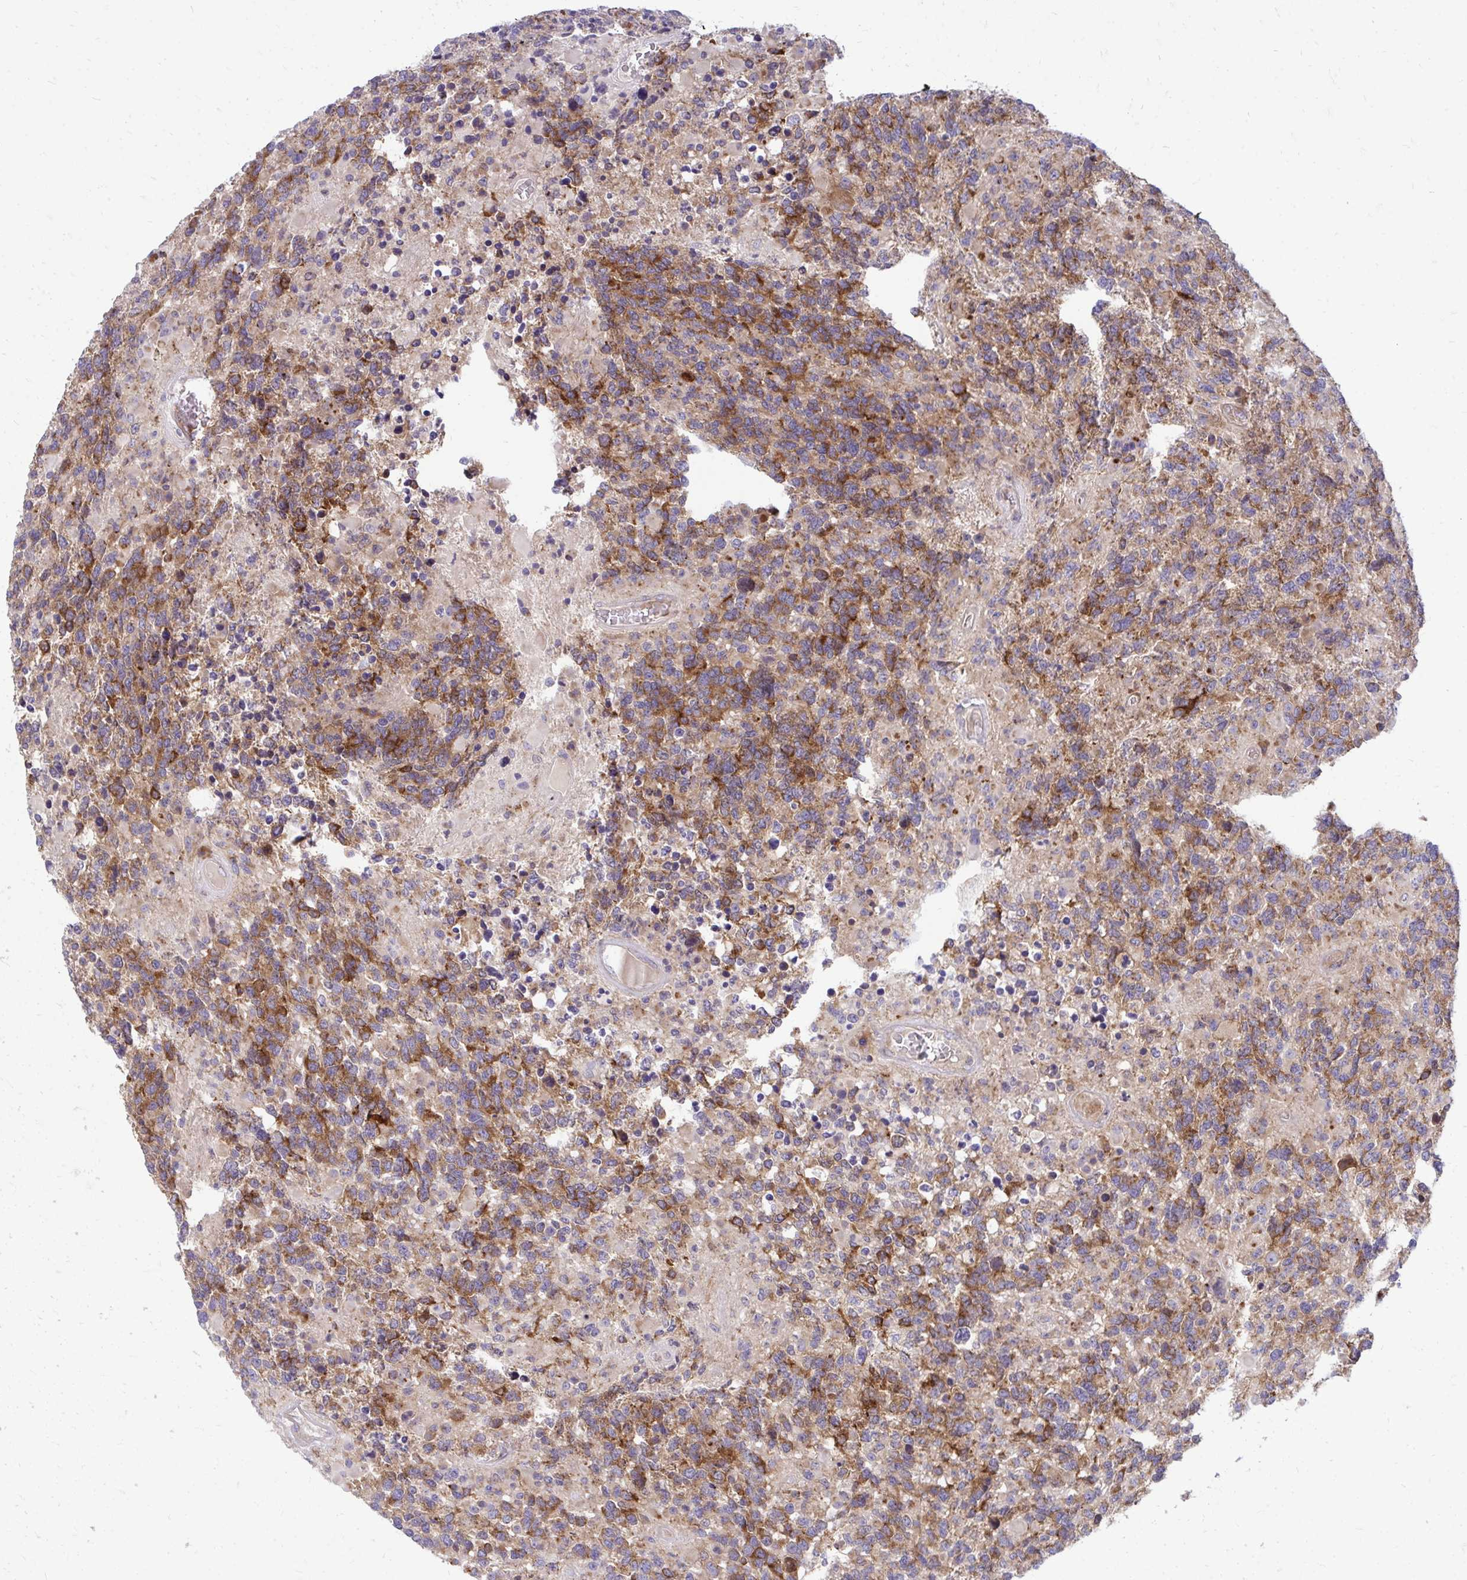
{"staining": {"intensity": "moderate", "quantity": ">75%", "location": "cytoplasmic/membranous"}, "tissue": "glioma", "cell_type": "Tumor cells", "image_type": "cancer", "snomed": [{"axis": "morphology", "description": "Glioma, malignant, High grade"}, {"axis": "topography", "description": "Brain"}], "caption": "A brown stain labels moderate cytoplasmic/membranous staining of a protein in glioma tumor cells. (DAB = brown stain, brightfield microscopy at high magnification).", "gene": "ASAP1", "patient": {"sex": "female", "age": 40}}